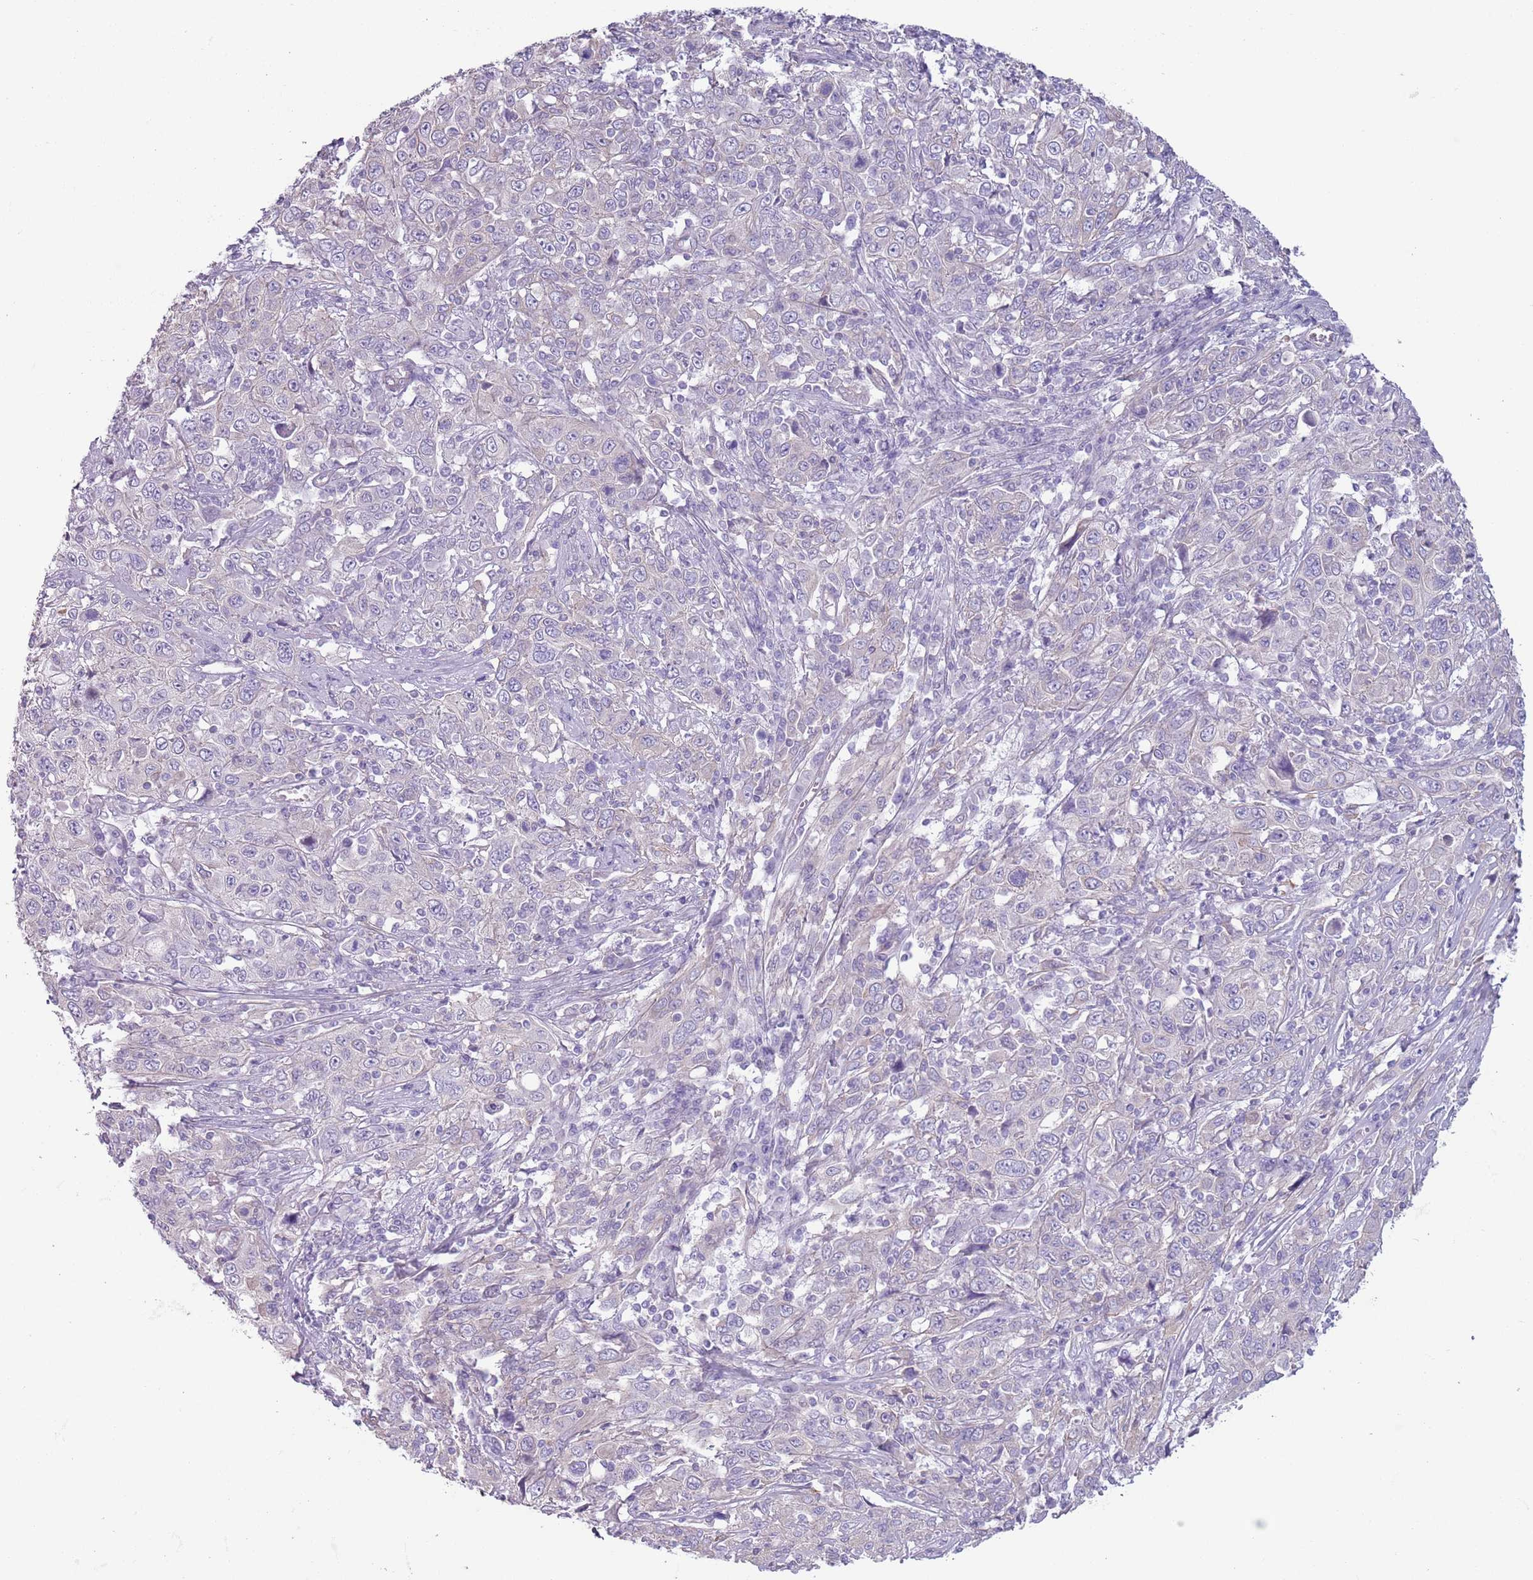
{"staining": {"intensity": "negative", "quantity": "none", "location": "none"}, "tissue": "cervical cancer", "cell_type": "Tumor cells", "image_type": "cancer", "snomed": [{"axis": "morphology", "description": "Squamous cell carcinoma, NOS"}, {"axis": "topography", "description": "Cervix"}], "caption": "The photomicrograph exhibits no significant staining in tumor cells of cervical cancer (squamous cell carcinoma). (Stains: DAB (3,3'-diaminobenzidine) IHC with hematoxylin counter stain, Microscopy: brightfield microscopy at high magnification).", "gene": "RBP3", "patient": {"sex": "female", "age": 46}}